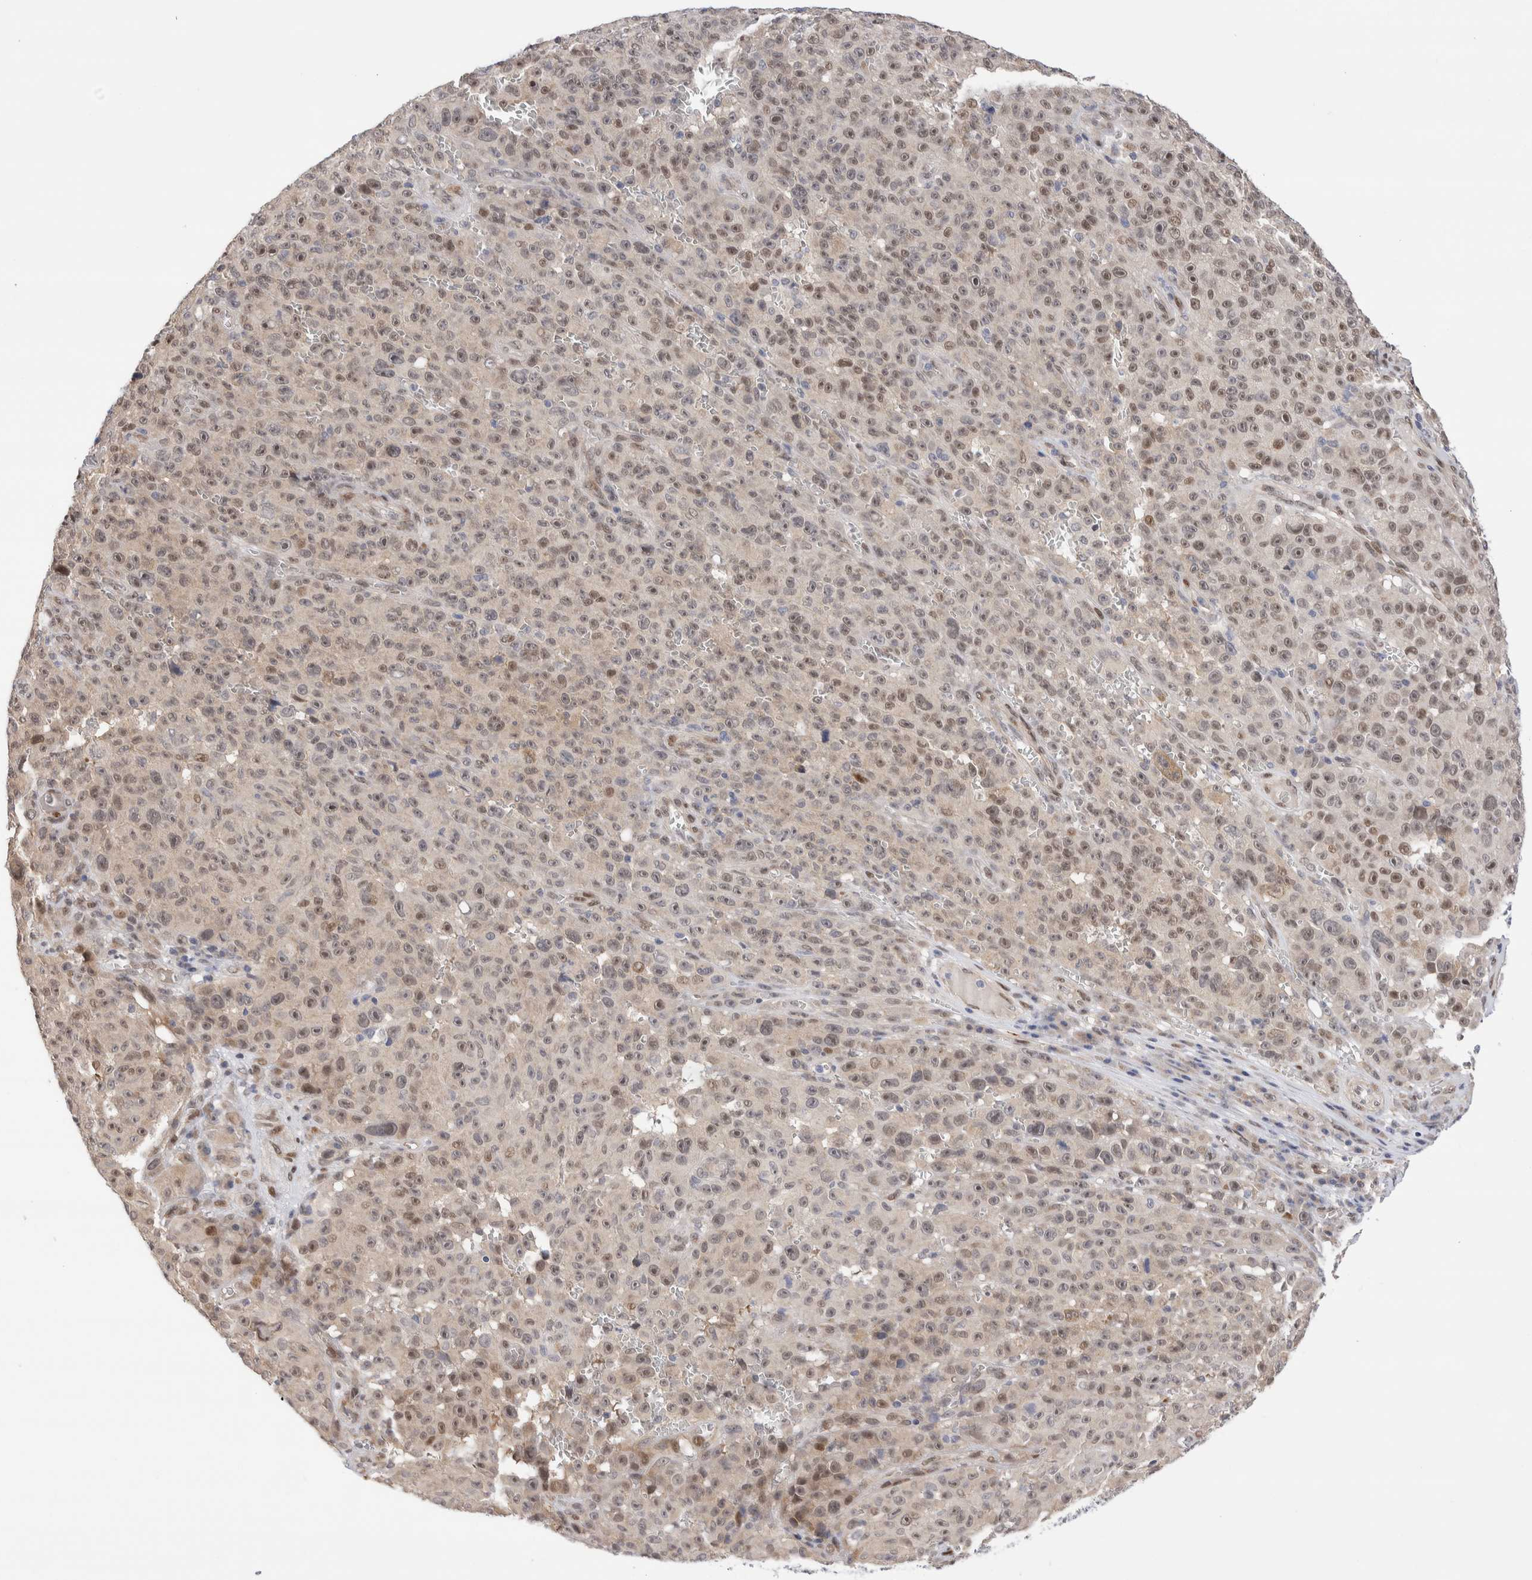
{"staining": {"intensity": "weak", "quantity": "<25%", "location": "nuclear"}, "tissue": "melanoma", "cell_type": "Tumor cells", "image_type": "cancer", "snomed": [{"axis": "morphology", "description": "Malignant melanoma, NOS"}, {"axis": "topography", "description": "Skin"}], "caption": "This is a micrograph of IHC staining of melanoma, which shows no positivity in tumor cells. Brightfield microscopy of immunohistochemistry (IHC) stained with DAB (brown) and hematoxylin (blue), captured at high magnification.", "gene": "NSMAF", "patient": {"sex": "female", "age": 82}}